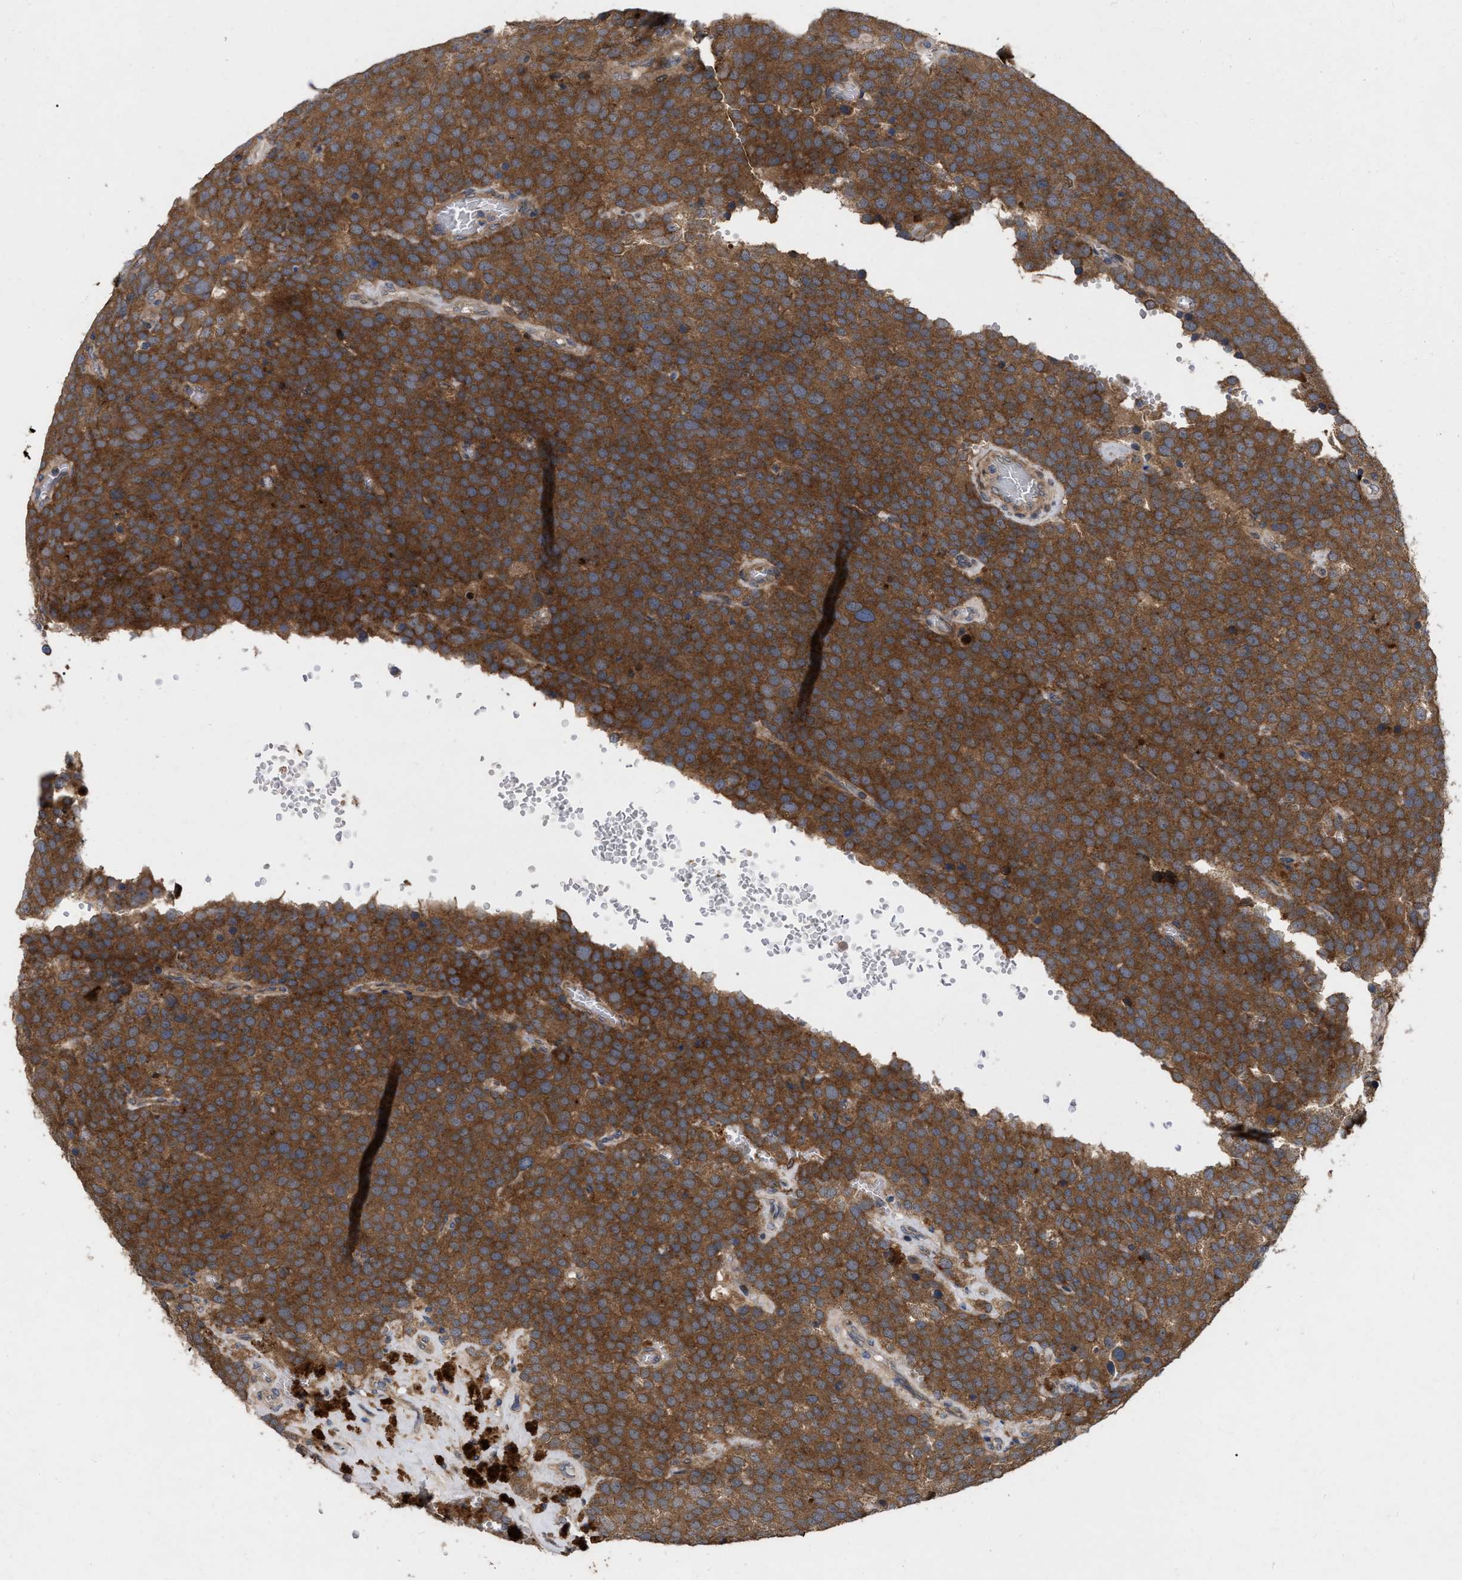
{"staining": {"intensity": "strong", "quantity": ">75%", "location": "cytoplasmic/membranous"}, "tissue": "testis cancer", "cell_type": "Tumor cells", "image_type": "cancer", "snomed": [{"axis": "morphology", "description": "Normal tissue, NOS"}, {"axis": "morphology", "description": "Seminoma, NOS"}, {"axis": "topography", "description": "Testis"}], "caption": "A high amount of strong cytoplasmic/membranous positivity is identified in about >75% of tumor cells in testis cancer tissue.", "gene": "CDKN2C", "patient": {"sex": "male", "age": 71}}